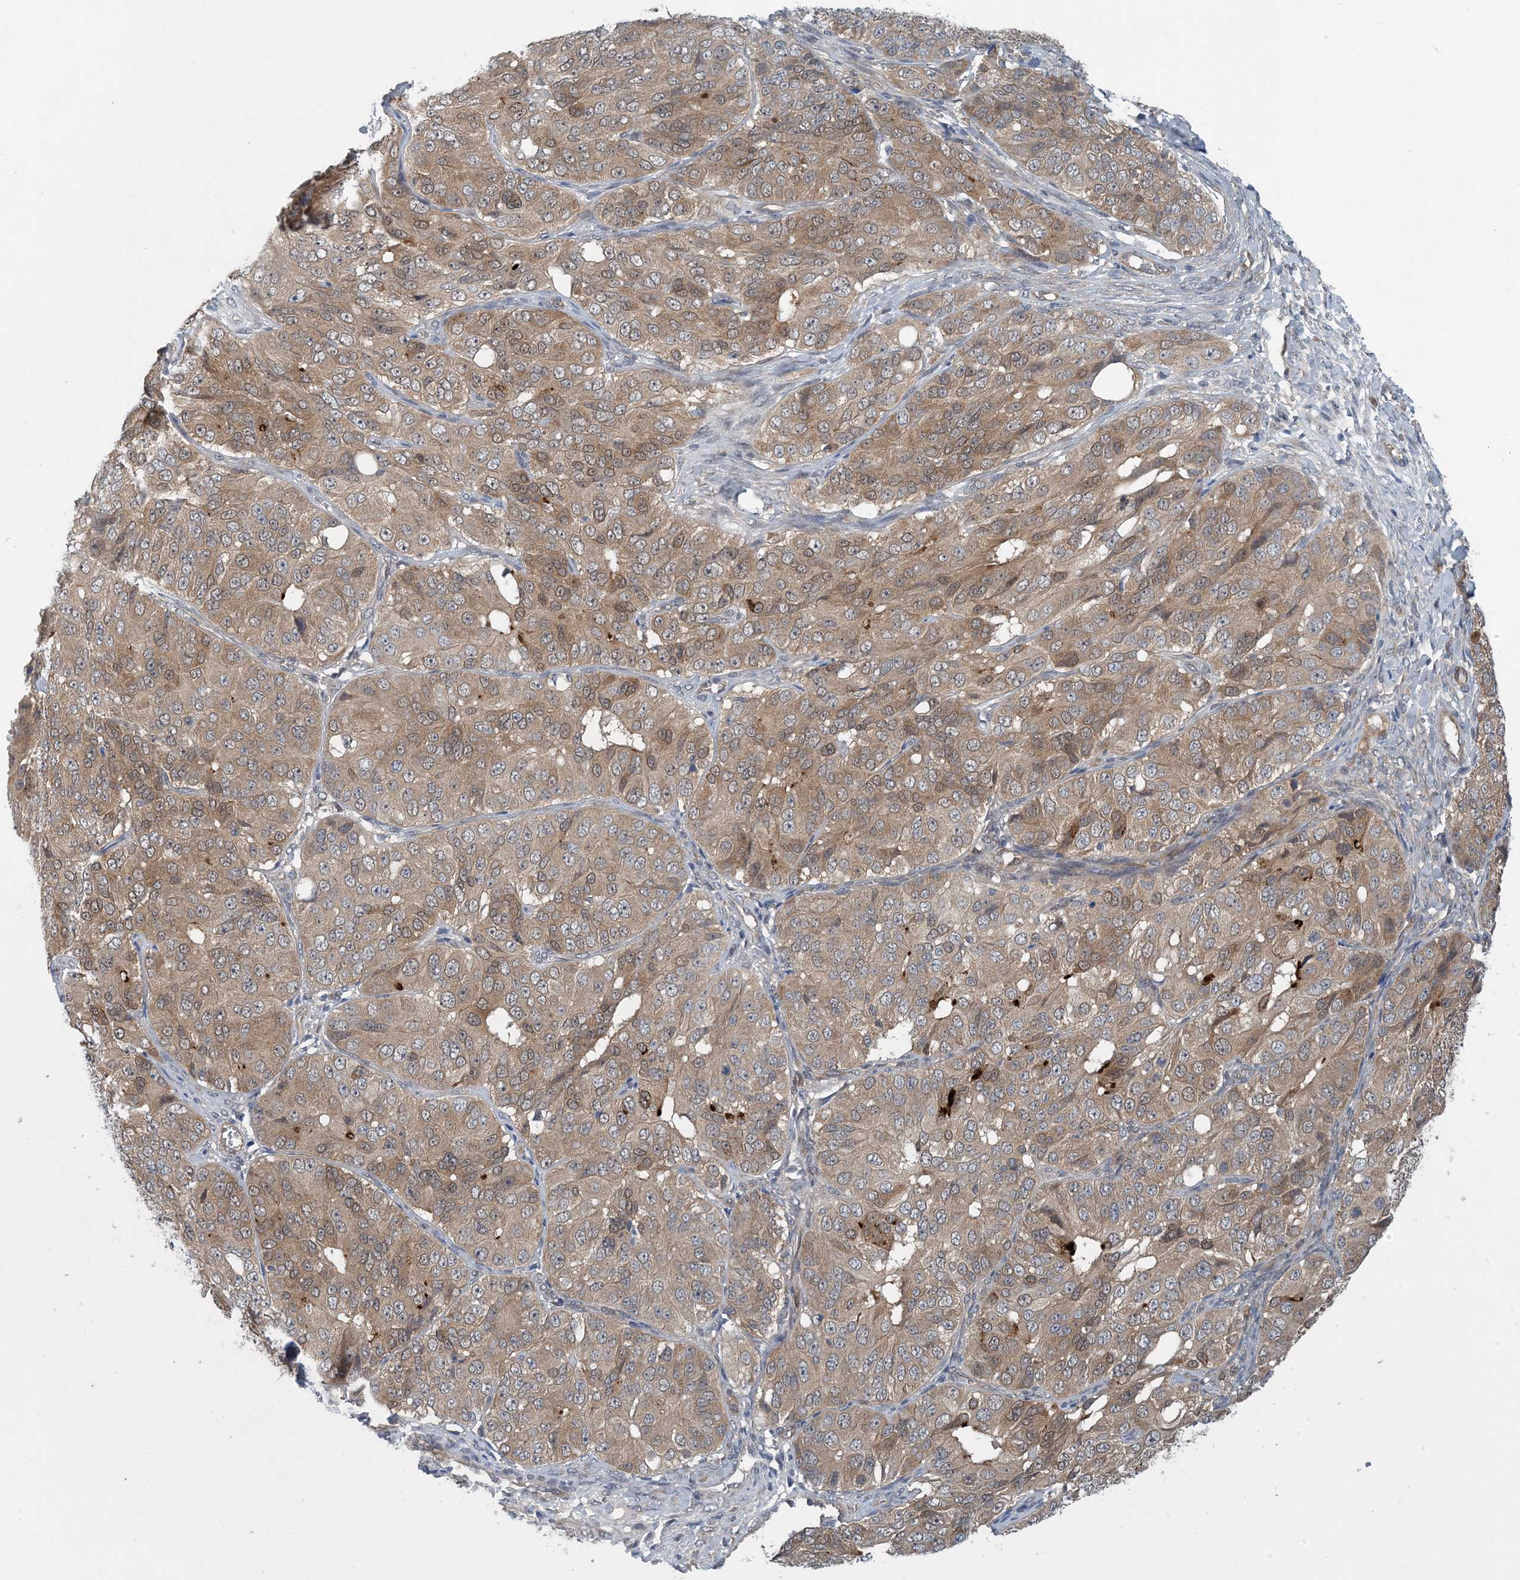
{"staining": {"intensity": "moderate", "quantity": "25%-75%", "location": "cytoplasmic/membranous,nuclear"}, "tissue": "ovarian cancer", "cell_type": "Tumor cells", "image_type": "cancer", "snomed": [{"axis": "morphology", "description": "Carcinoma, endometroid"}, {"axis": "topography", "description": "Ovary"}], "caption": "Immunohistochemistry (IHC) staining of ovarian cancer (endometroid carcinoma), which reveals medium levels of moderate cytoplasmic/membranous and nuclear expression in about 25%-75% of tumor cells indicating moderate cytoplasmic/membranous and nuclear protein positivity. The staining was performed using DAB (brown) for protein detection and nuclei were counterstained in hematoxylin (blue).", "gene": "HIKESHI", "patient": {"sex": "female", "age": 51}}